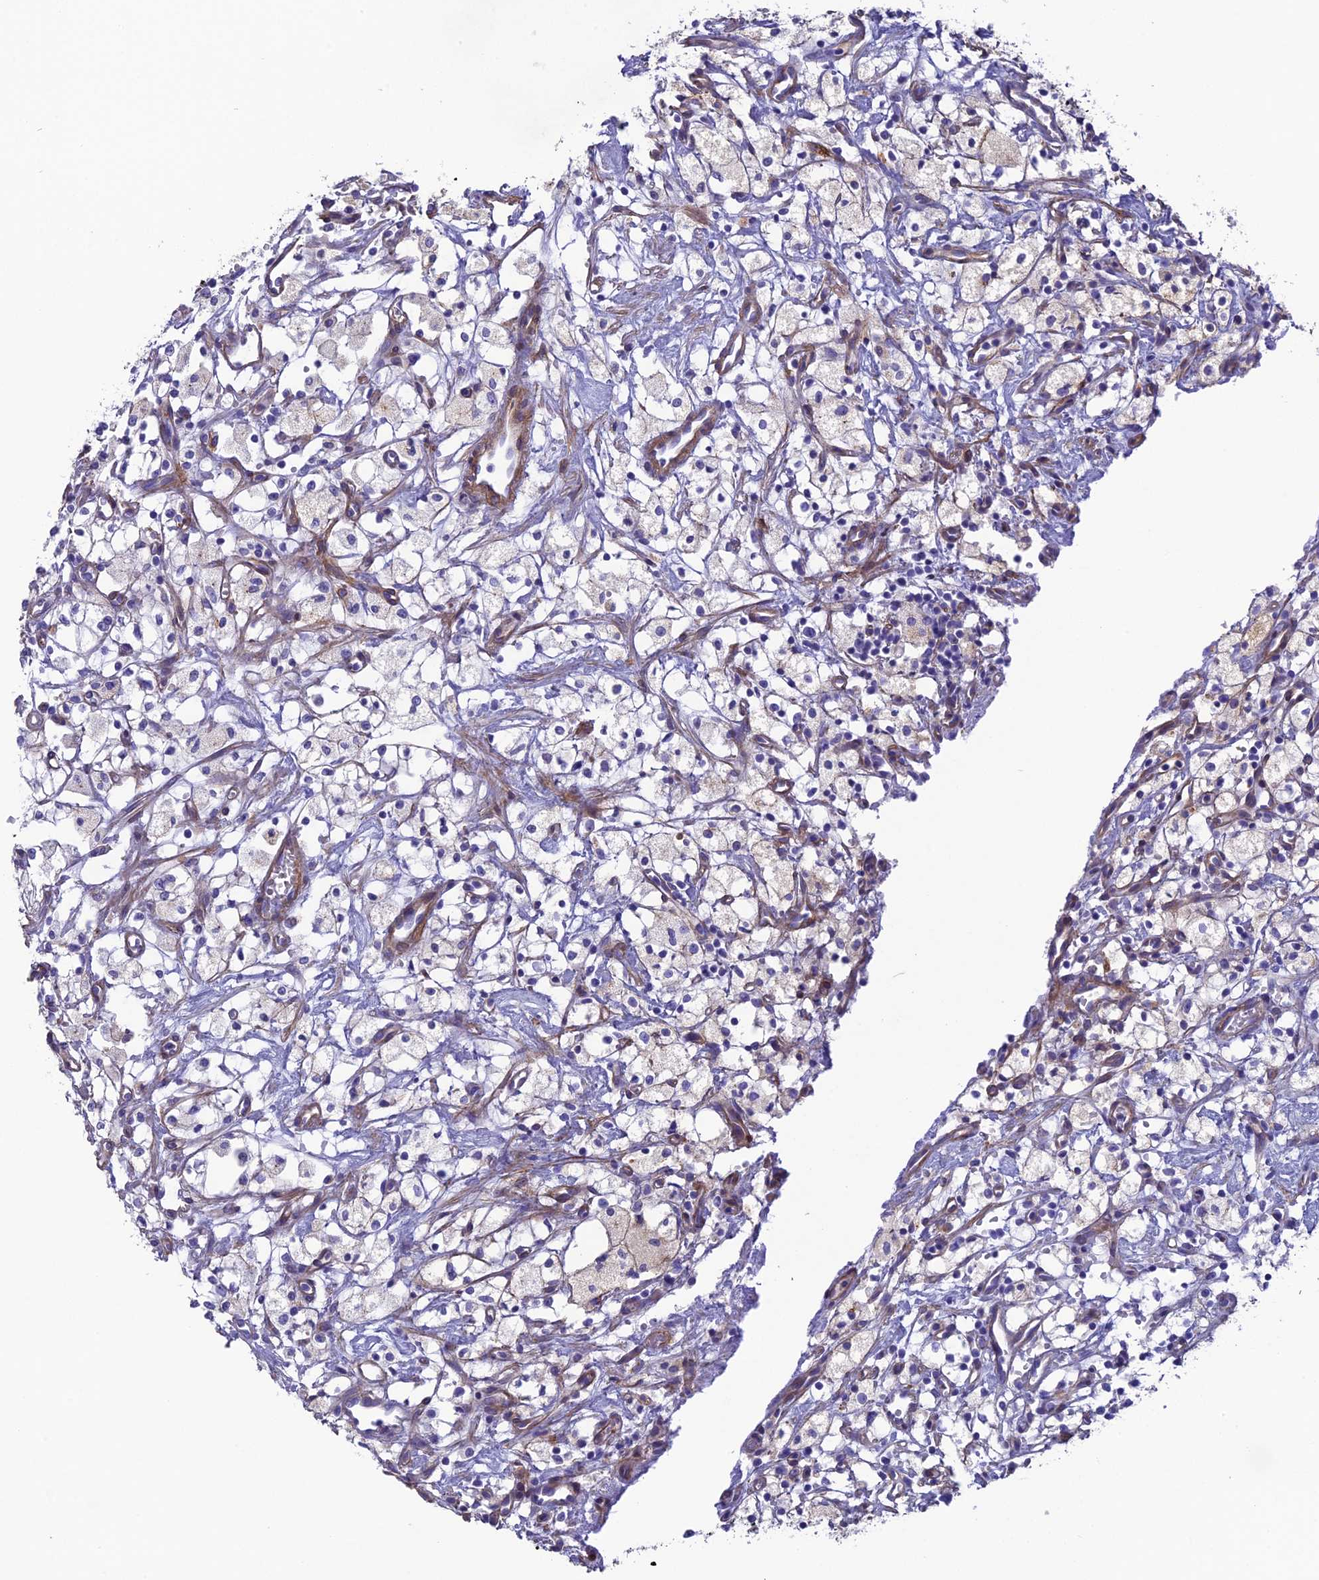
{"staining": {"intensity": "weak", "quantity": "<25%", "location": "cytoplasmic/membranous"}, "tissue": "renal cancer", "cell_type": "Tumor cells", "image_type": "cancer", "snomed": [{"axis": "morphology", "description": "Adenocarcinoma, NOS"}, {"axis": "topography", "description": "Kidney"}], "caption": "DAB immunohistochemical staining of human renal cancer displays no significant positivity in tumor cells.", "gene": "TNS1", "patient": {"sex": "male", "age": 59}}